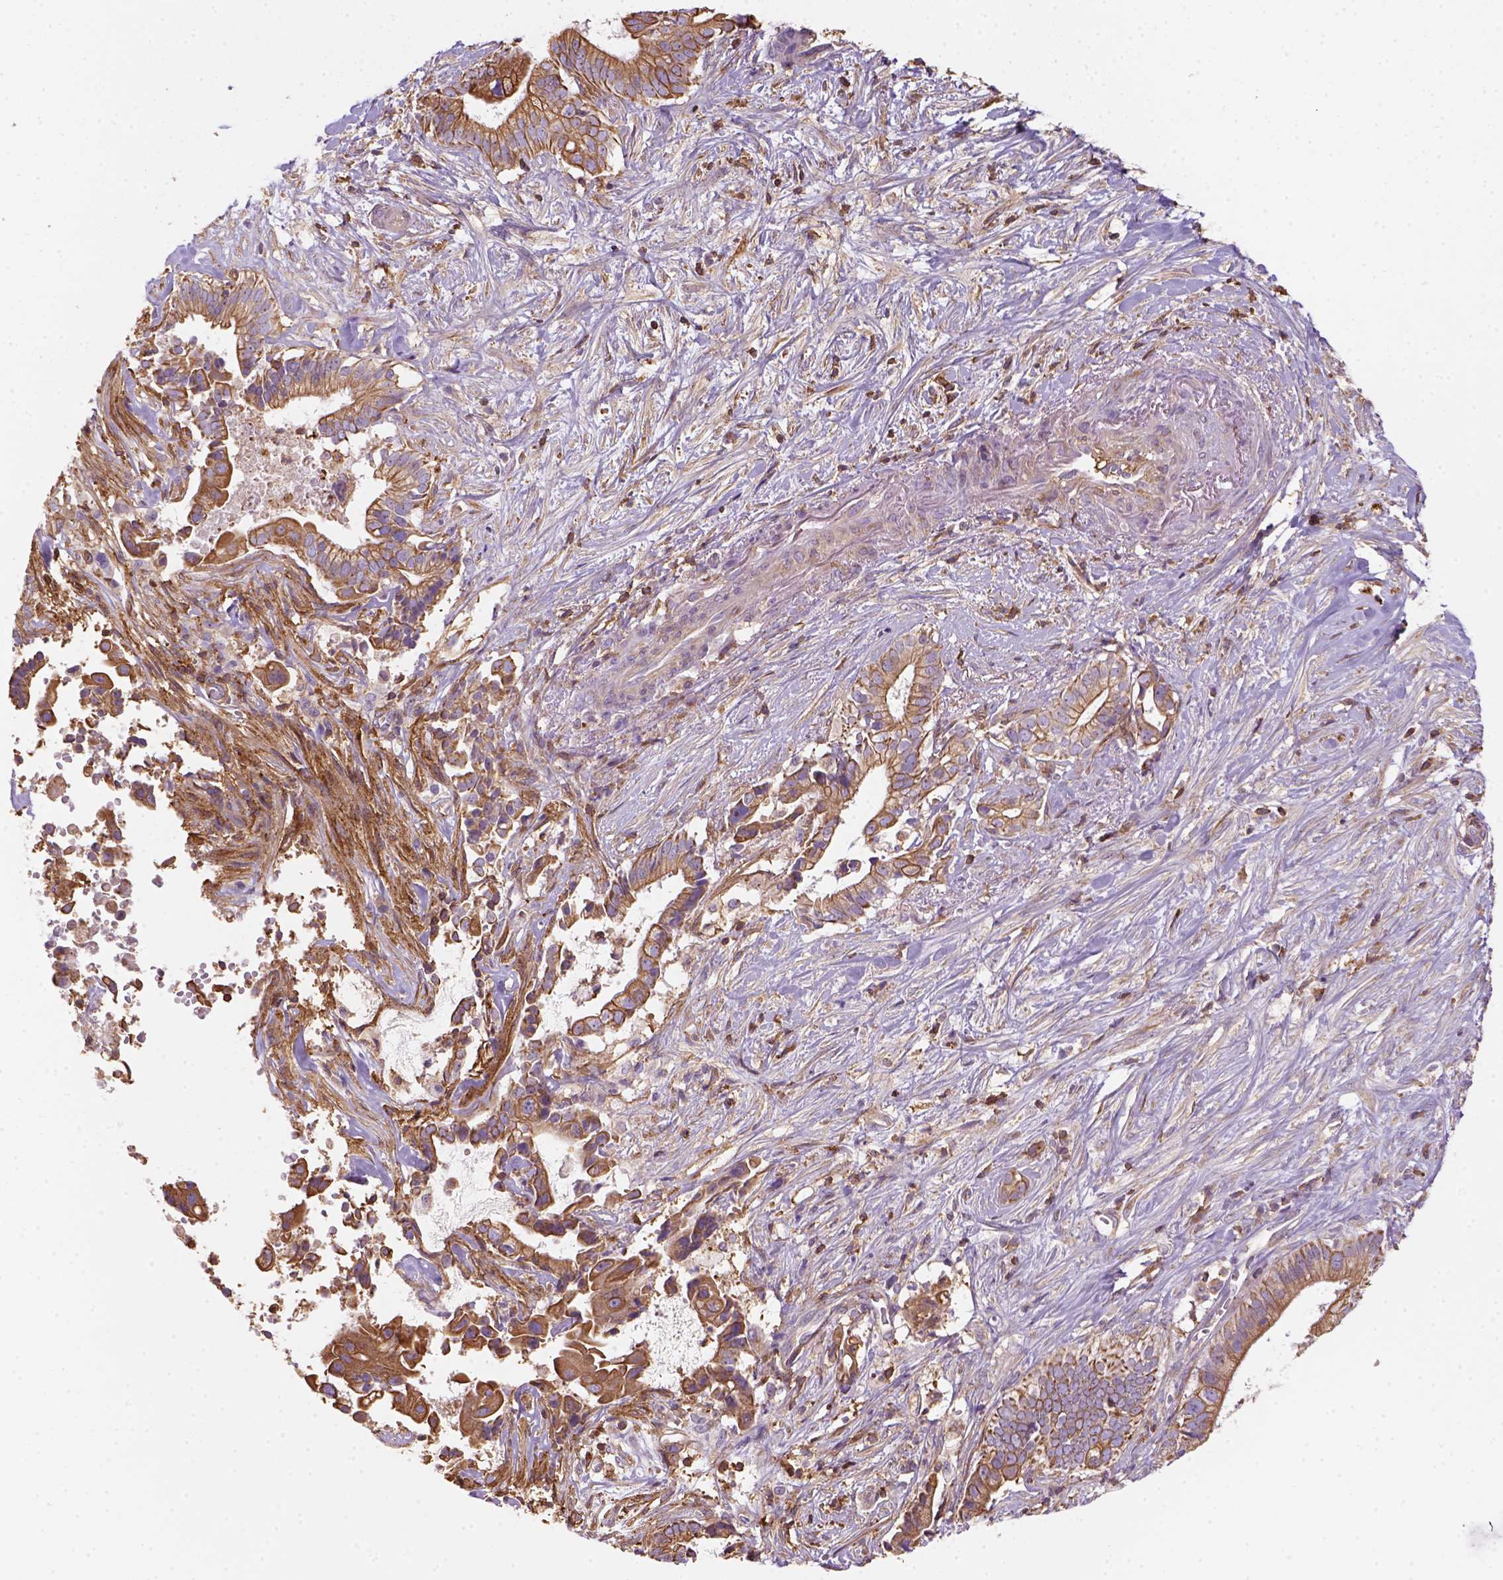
{"staining": {"intensity": "moderate", "quantity": ">75%", "location": "cytoplasmic/membranous"}, "tissue": "pancreatic cancer", "cell_type": "Tumor cells", "image_type": "cancer", "snomed": [{"axis": "morphology", "description": "Adenocarcinoma, NOS"}, {"axis": "topography", "description": "Pancreas"}], "caption": "Adenocarcinoma (pancreatic) was stained to show a protein in brown. There is medium levels of moderate cytoplasmic/membranous staining in about >75% of tumor cells.", "gene": "GPRC5D", "patient": {"sex": "male", "age": 61}}